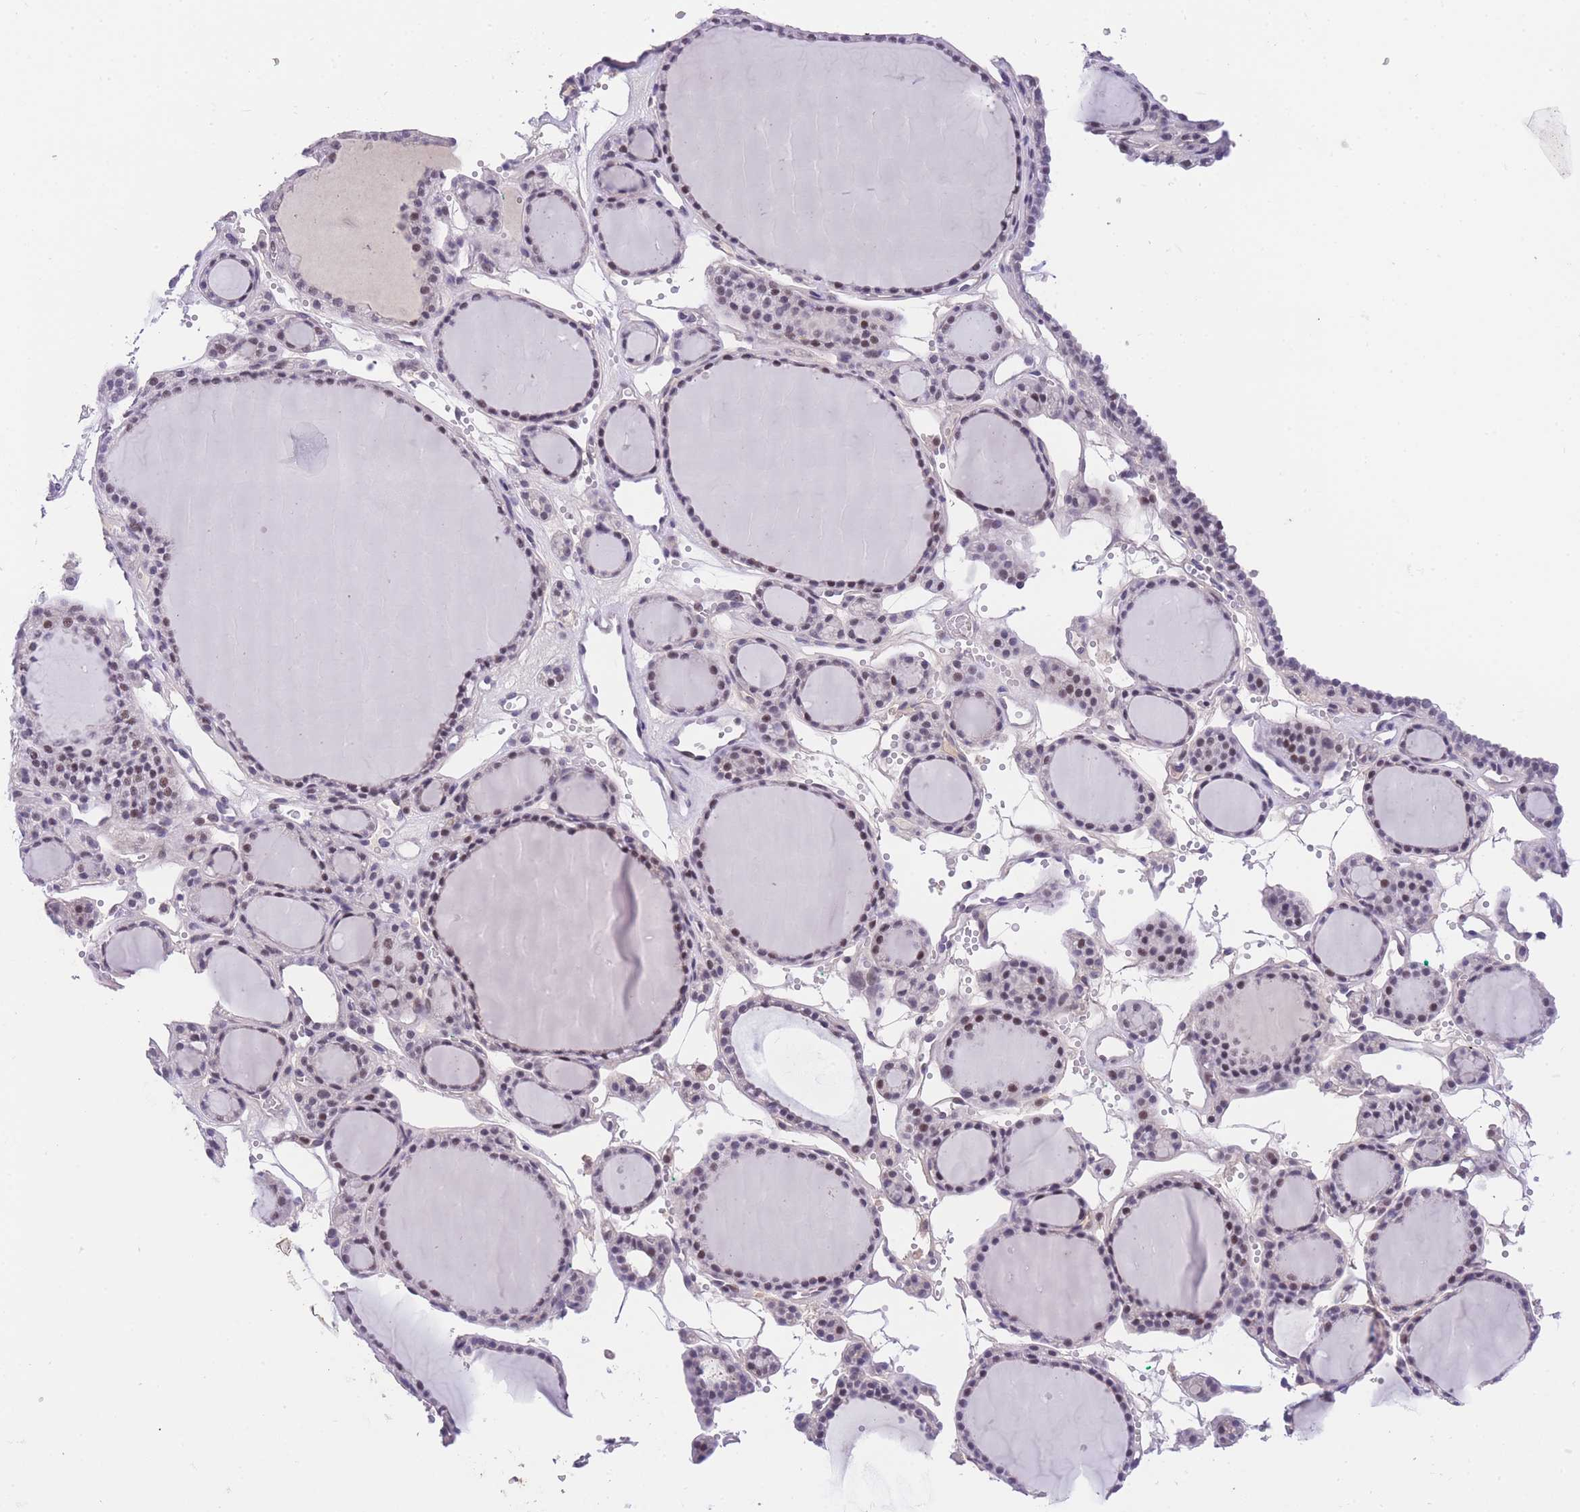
{"staining": {"intensity": "weak", "quantity": "25%-75%", "location": "nuclear"}, "tissue": "thyroid gland", "cell_type": "Glandular cells", "image_type": "normal", "snomed": [{"axis": "morphology", "description": "Normal tissue, NOS"}, {"axis": "topography", "description": "Thyroid gland"}], "caption": "Thyroid gland stained with DAB (3,3'-diaminobenzidine) immunohistochemistry reveals low levels of weak nuclear staining in approximately 25%-75% of glandular cells.", "gene": "SLC35F2", "patient": {"sex": "female", "age": 28}}